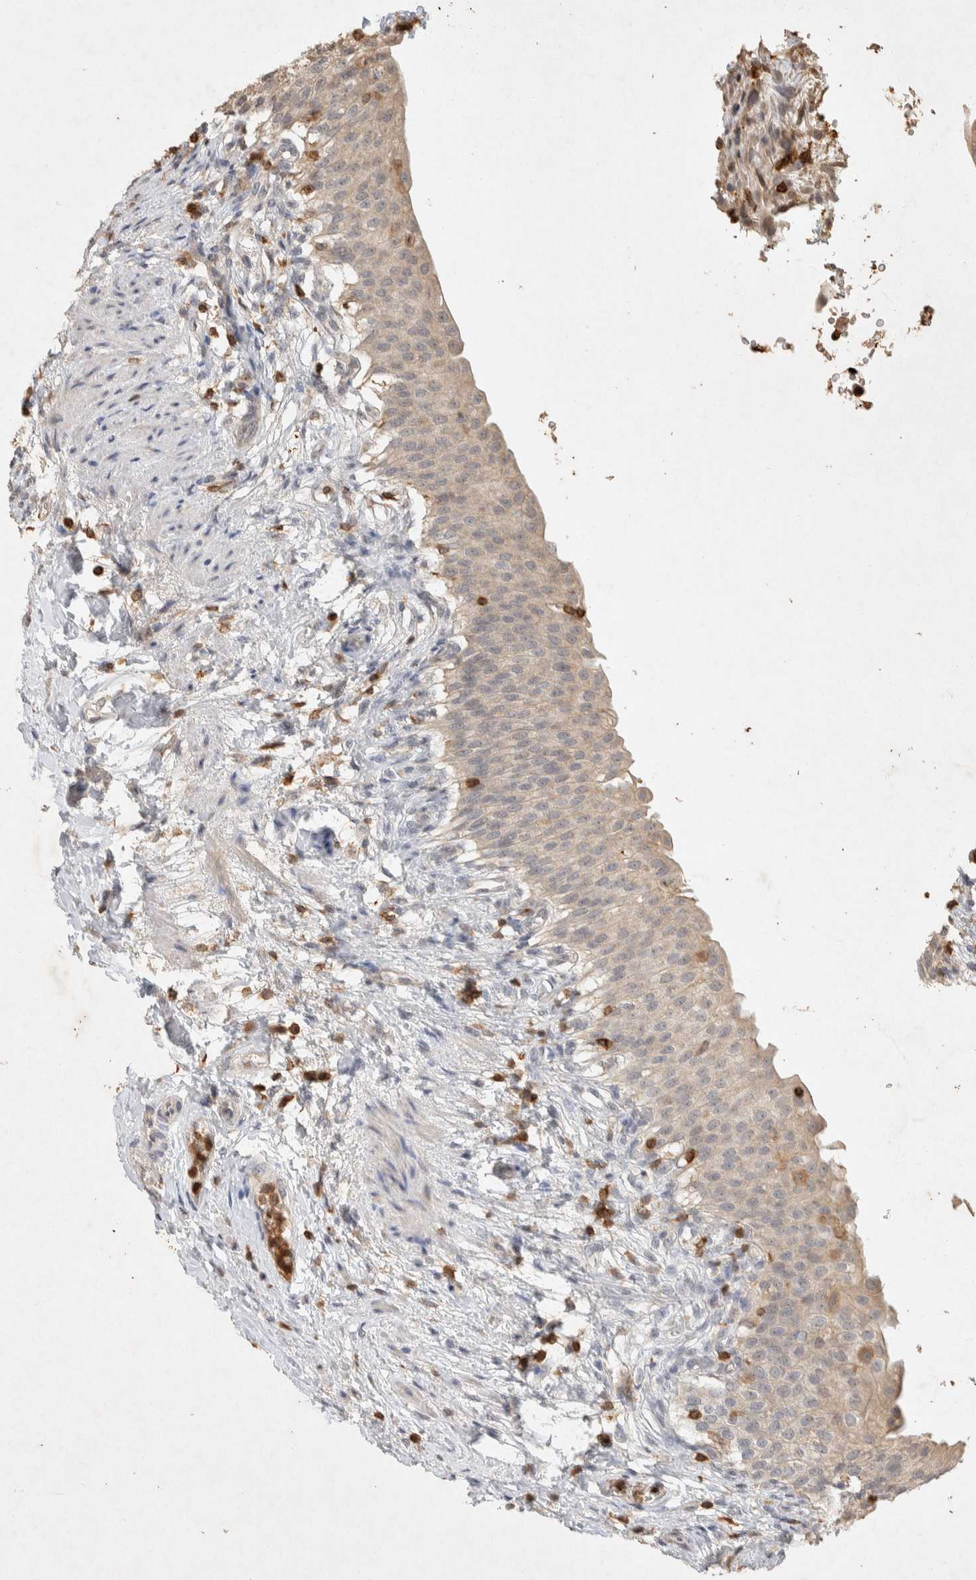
{"staining": {"intensity": "weak", "quantity": "25%-75%", "location": "cytoplasmic/membranous"}, "tissue": "urinary bladder", "cell_type": "Urothelial cells", "image_type": "normal", "snomed": [{"axis": "morphology", "description": "Normal tissue, NOS"}, {"axis": "topography", "description": "Urinary bladder"}], "caption": "About 25%-75% of urothelial cells in normal human urinary bladder show weak cytoplasmic/membranous protein positivity as visualized by brown immunohistochemical staining.", "gene": "RAC2", "patient": {"sex": "female", "age": 60}}